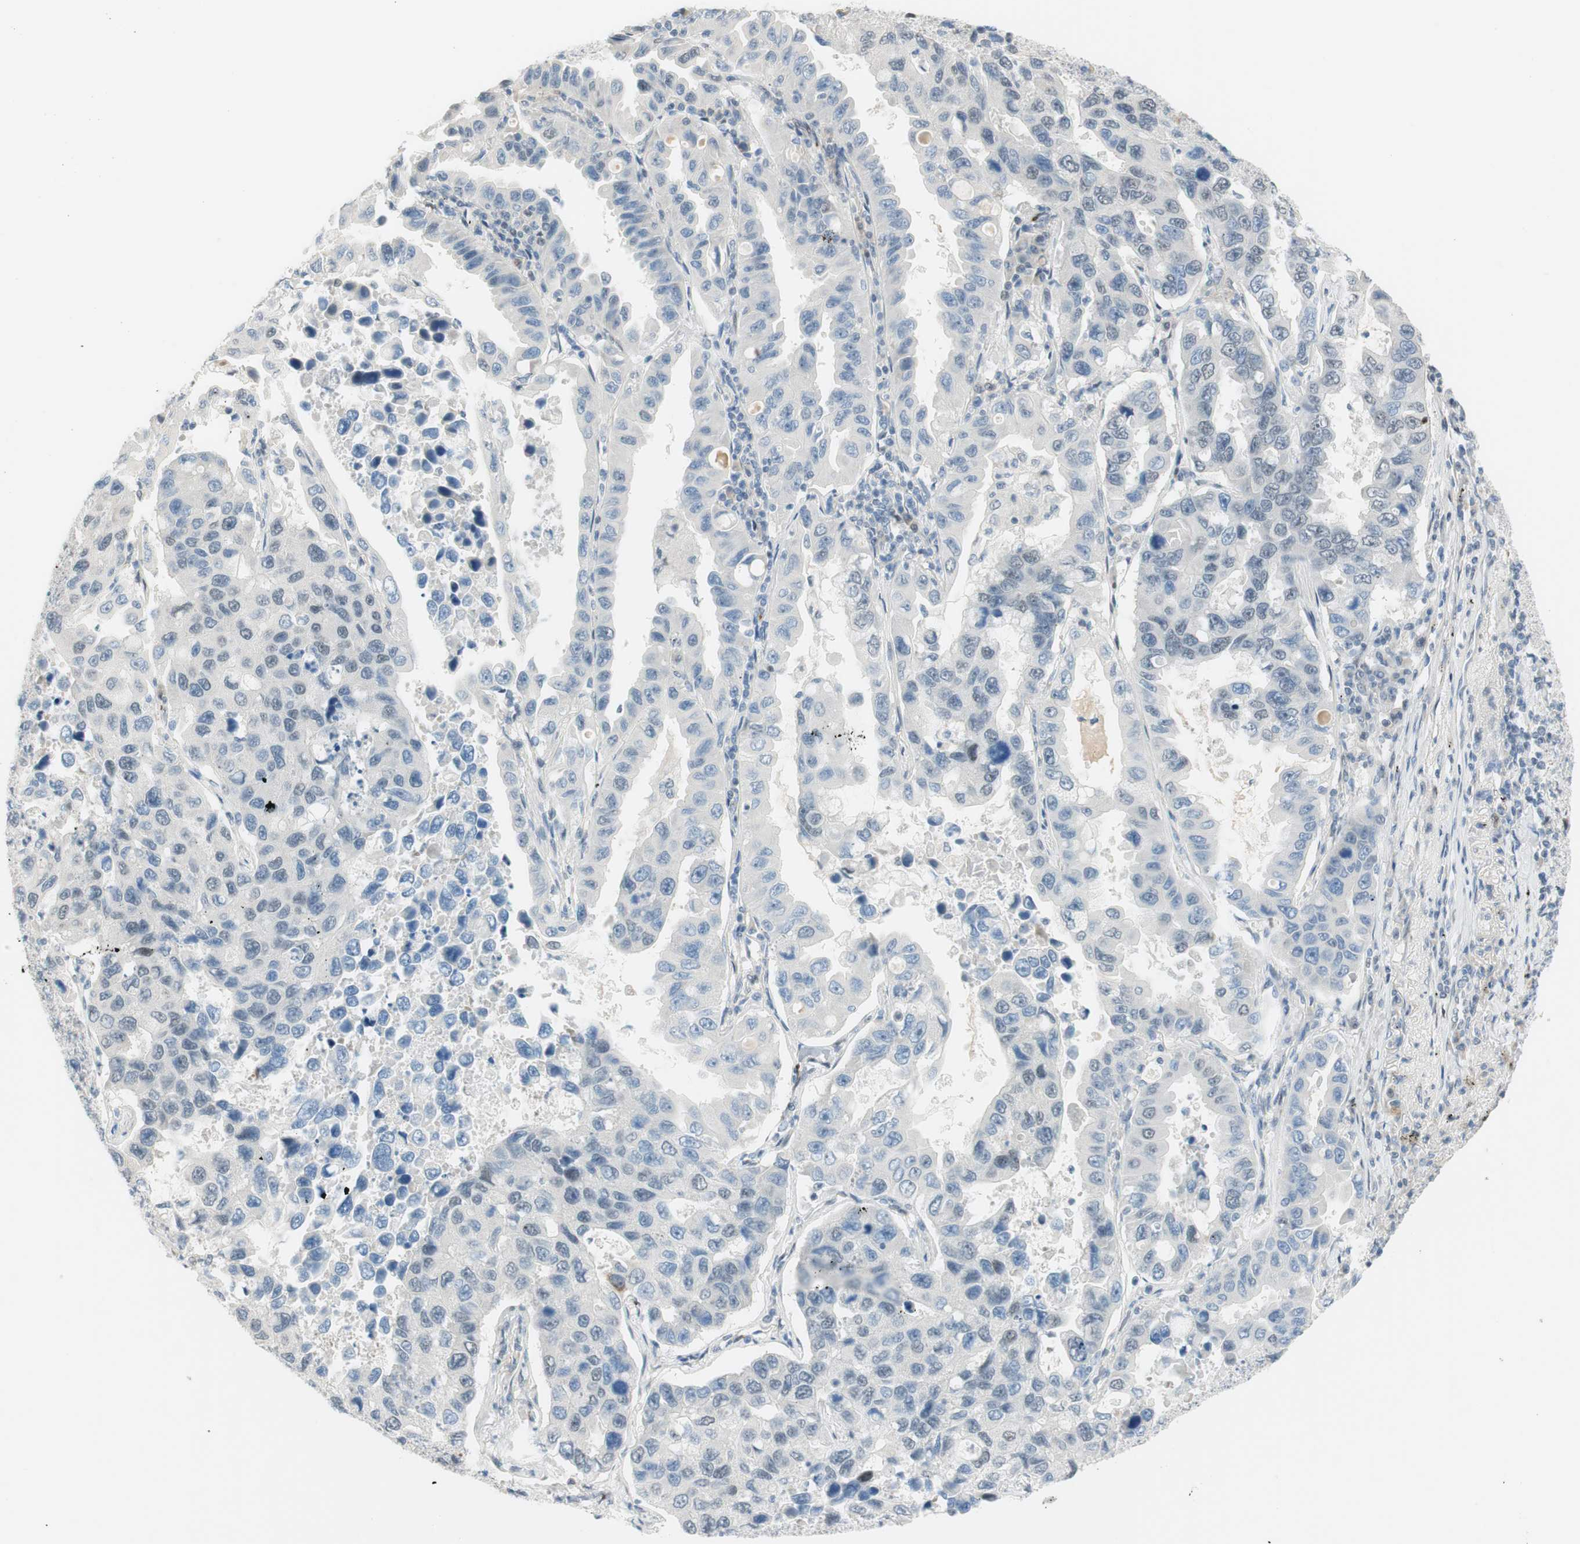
{"staining": {"intensity": "negative", "quantity": "none", "location": "none"}, "tissue": "lung cancer", "cell_type": "Tumor cells", "image_type": "cancer", "snomed": [{"axis": "morphology", "description": "Adenocarcinoma, NOS"}, {"axis": "topography", "description": "Lung"}], "caption": "Immunohistochemical staining of lung cancer shows no significant staining in tumor cells.", "gene": "B4GALNT1", "patient": {"sex": "male", "age": 64}}